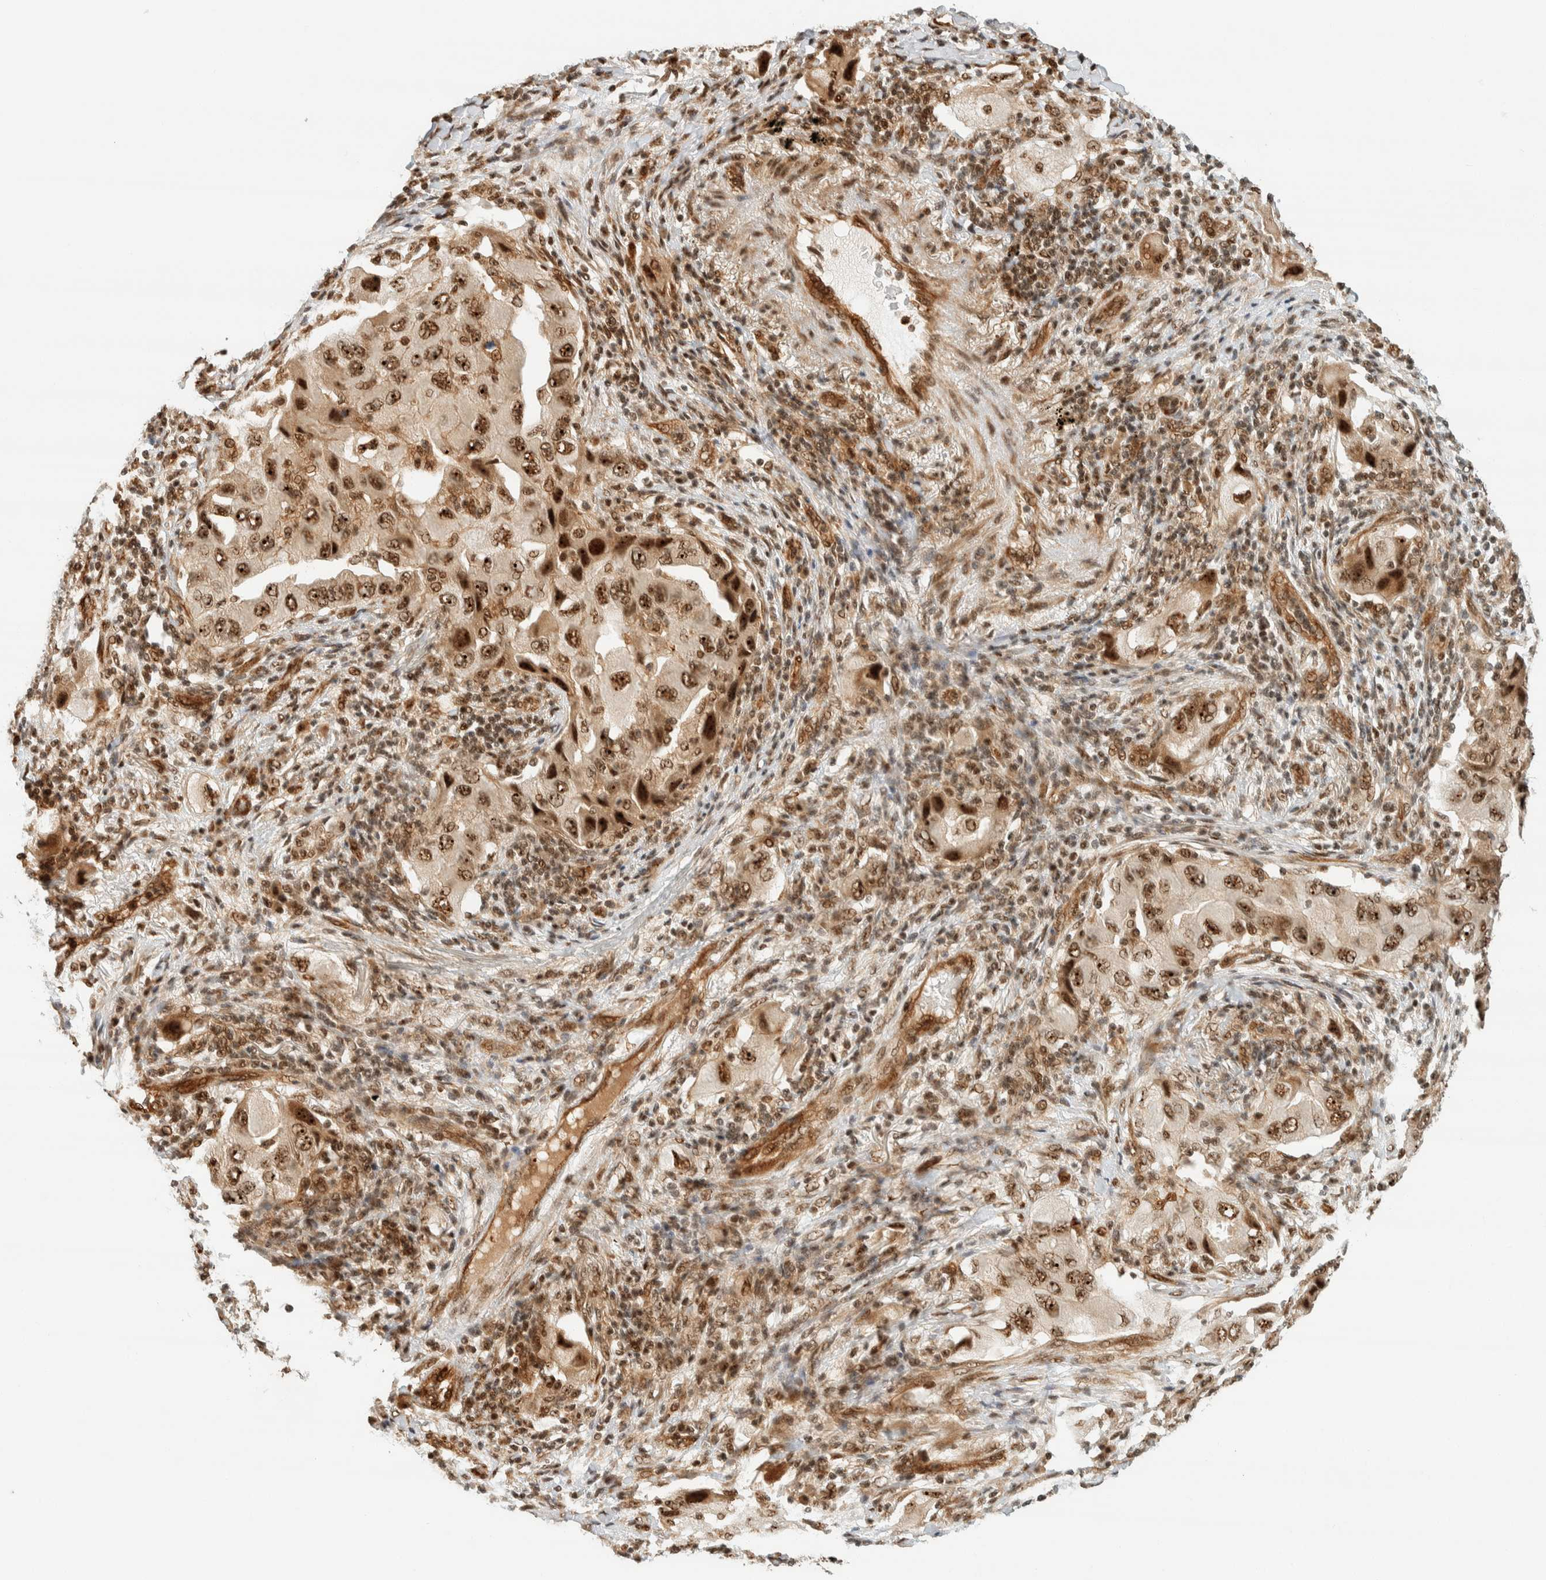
{"staining": {"intensity": "strong", "quantity": ">75%", "location": "nuclear"}, "tissue": "lung cancer", "cell_type": "Tumor cells", "image_type": "cancer", "snomed": [{"axis": "morphology", "description": "Adenocarcinoma, NOS"}, {"axis": "topography", "description": "Lung"}], "caption": "Immunohistochemistry image of lung cancer (adenocarcinoma) stained for a protein (brown), which reveals high levels of strong nuclear positivity in about >75% of tumor cells.", "gene": "SIK1", "patient": {"sex": "female", "age": 65}}